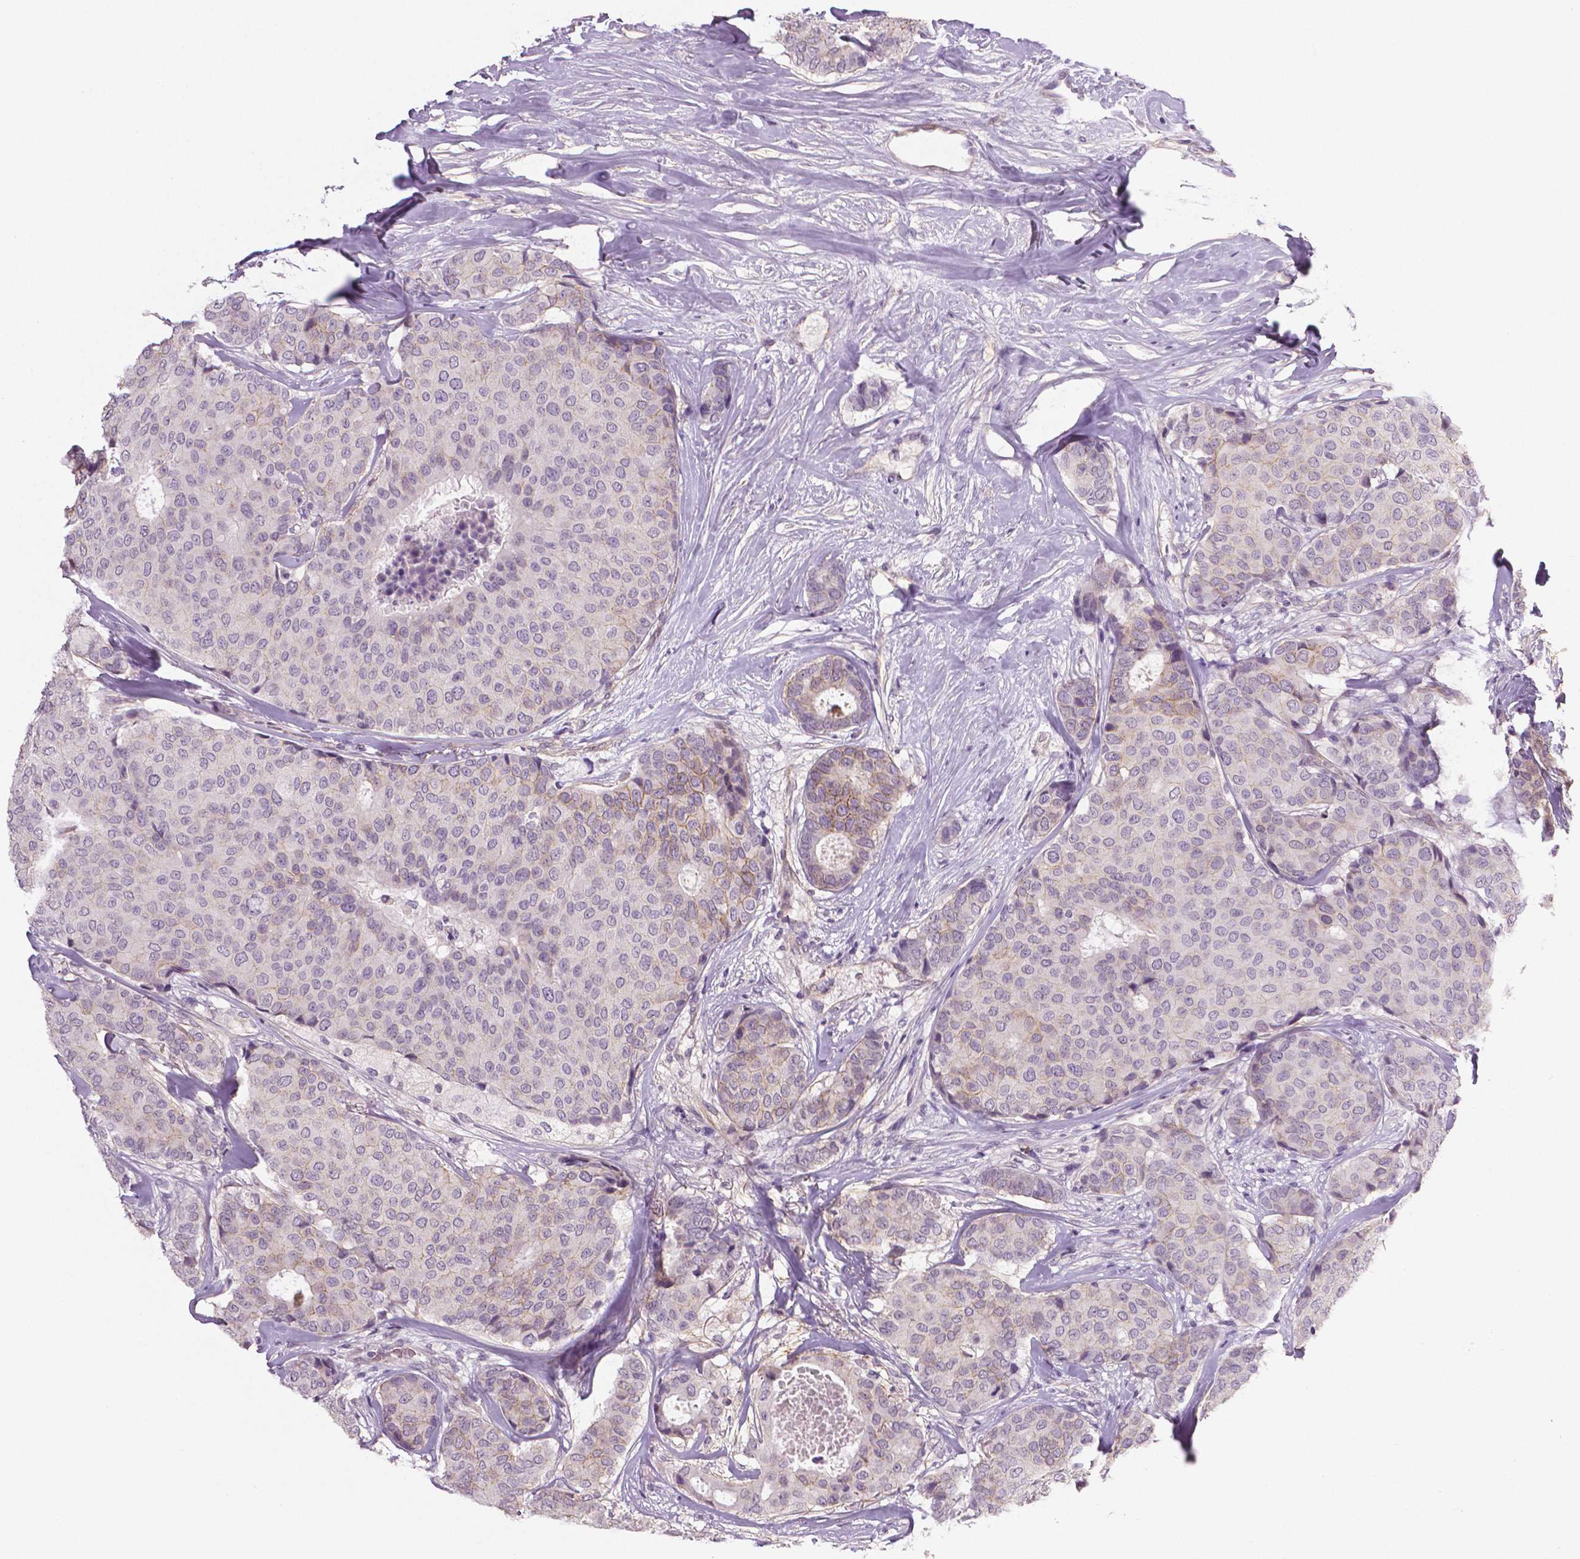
{"staining": {"intensity": "negative", "quantity": "none", "location": "none"}, "tissue": "breast cancer", "cell_type": "Tumor cells", "image_type": "cancer", "snomed": [{"axis": "morphology", "description": "Duct carcinoma"}, {"axis": "topography", "description": "Breast"}], "caption": "The image exhibits no staining of tumor cells in breast cancer (invasive ductal carcinoma).", "gene": "FLT1", "patient": {"sex": "female", "age": 75}}